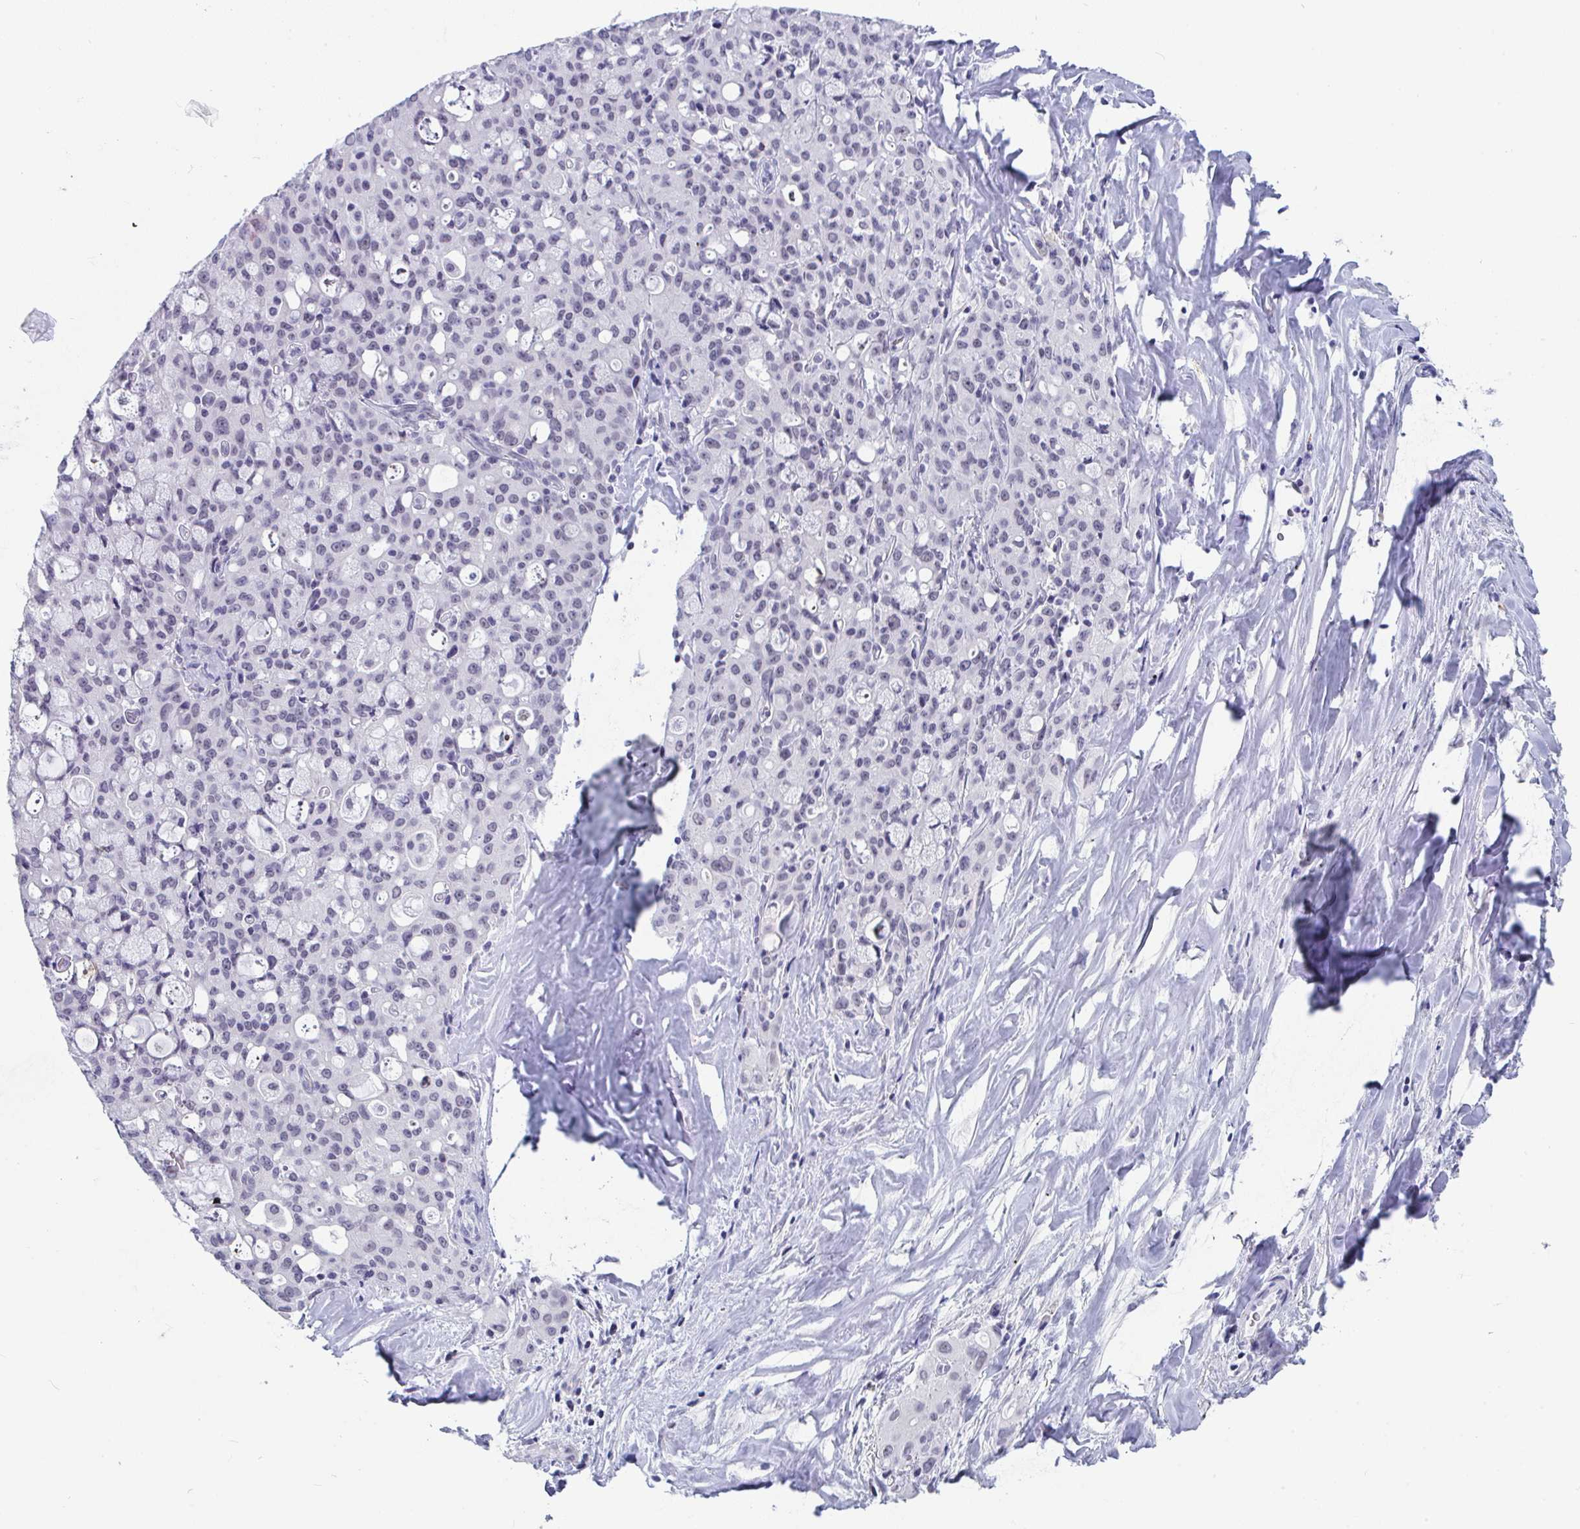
{"staining": {"intensity": "strong", "quantity": "<25%", "location": "cytoplasmic/membranous"}, "tissue": "lung cancer", "cell_type": "Tumor cells", "image_type": "cancer", "snomed": [{"axis": "morphology", "description": "Adenocarcinoma, NOS"}, {"axis": "topography", "description": "Lung"}], "caption": "Lung cancer (adenocarcinoma) stained with DAB IHC reveals medium levels of strong cytoplasmic/membranous positivity in about <25% of tumor cells.", "gene": "CDK13", "patient": {"sex": "female", "age": 44}}